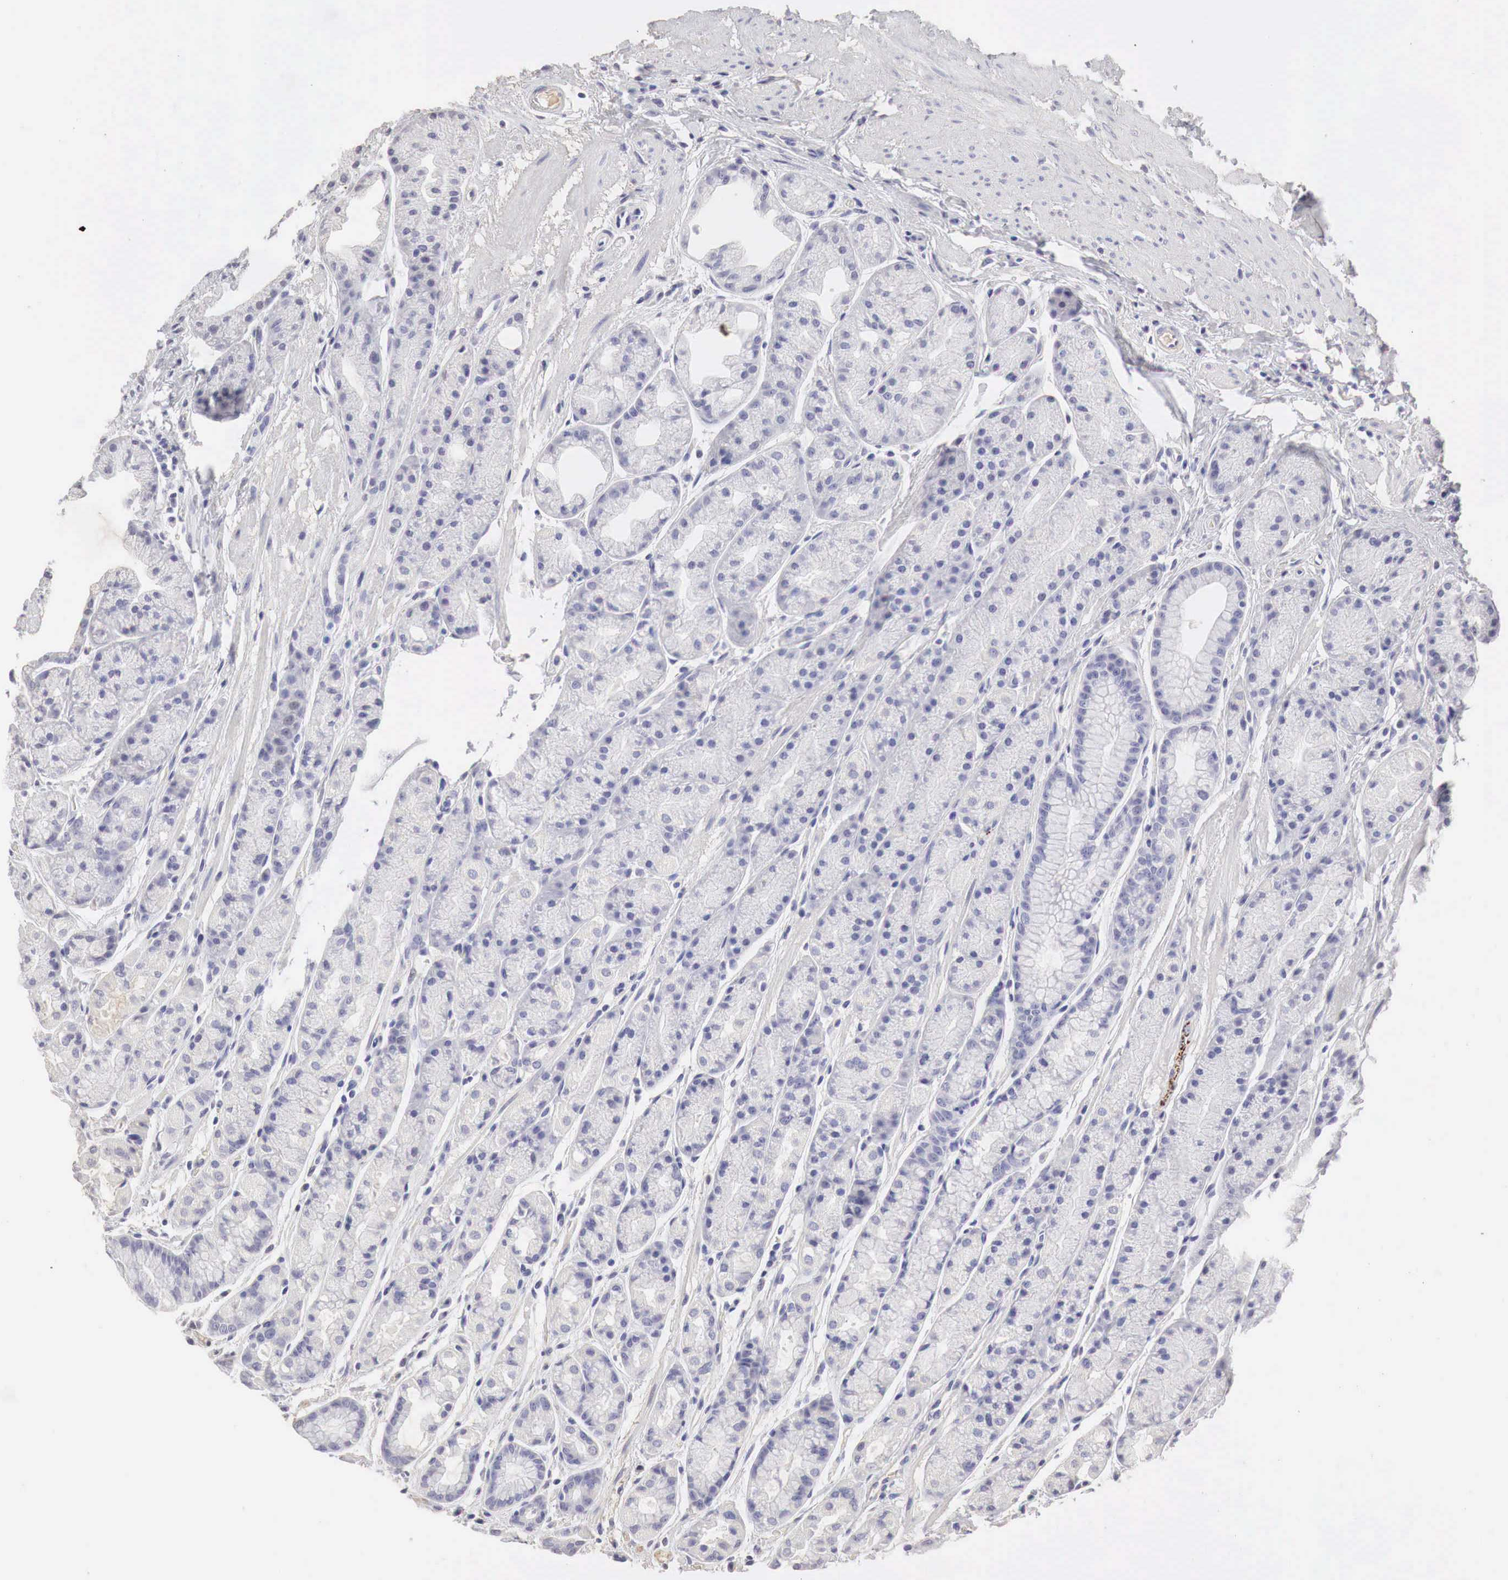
{"staining": {"intensity": "negative", "quantity": "none", "location": "none"}, "tissue": "stomach", "cell_type": "Glandular cells", "image_type": "normal", "snomed": [{"axis": "morphology", "description": "Normal tissue, NOS"}, {"axis": "topography", "description": "Stomach, upper"}], "caption": "Immunohistochemistry image of unremarkable stomach stained for a protein (brown), which demonstrates no staining in glandular cells. (DAB (3,3'-diaminobenzidine) immunohistochemistry, high magnification).", "gene": "OTC", "patient": {"sex": "male", "age": 72}}